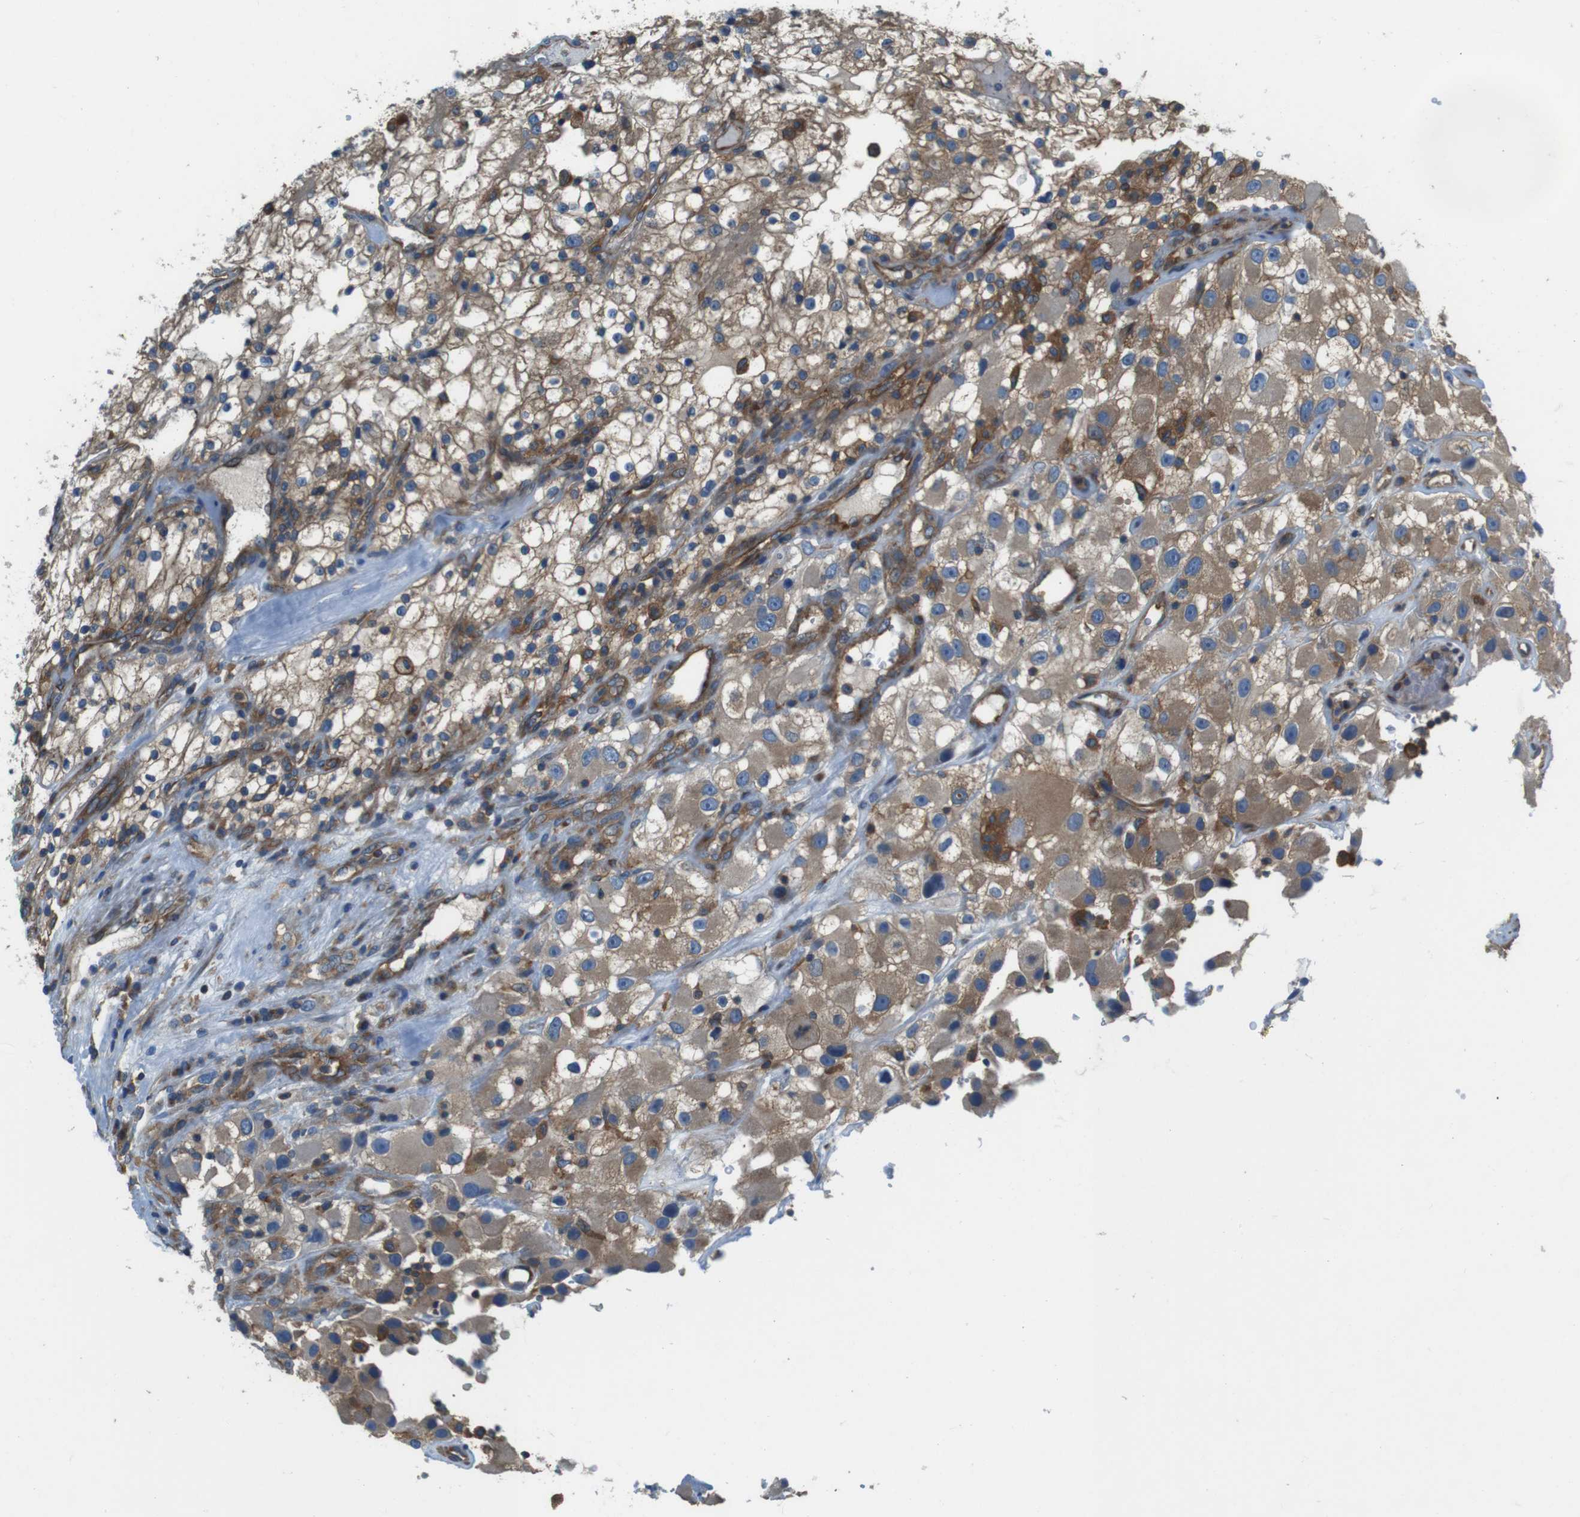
{"staining": {"intensity": "moderate", "quantity": ">75%", "location": "cytoplasmic/membranous"}, "tissue": "renal cancer", "cell_type": "Tumor cells", "image_type": "cancer", "snomed": [{"axis": "morphology", "description": "Adenocarcinoma, NOS"}, {"axis": "topography", "description": "Kidney"}], "caption": "Brown immunohistochemical staining in human renal cancer (adenocarcinoma) shows moderate cytoplasmic/membranous staining in about >75% of tumor cells.", "gene": "DENND4C", "patient": {"sex": "female", "age": 52}}